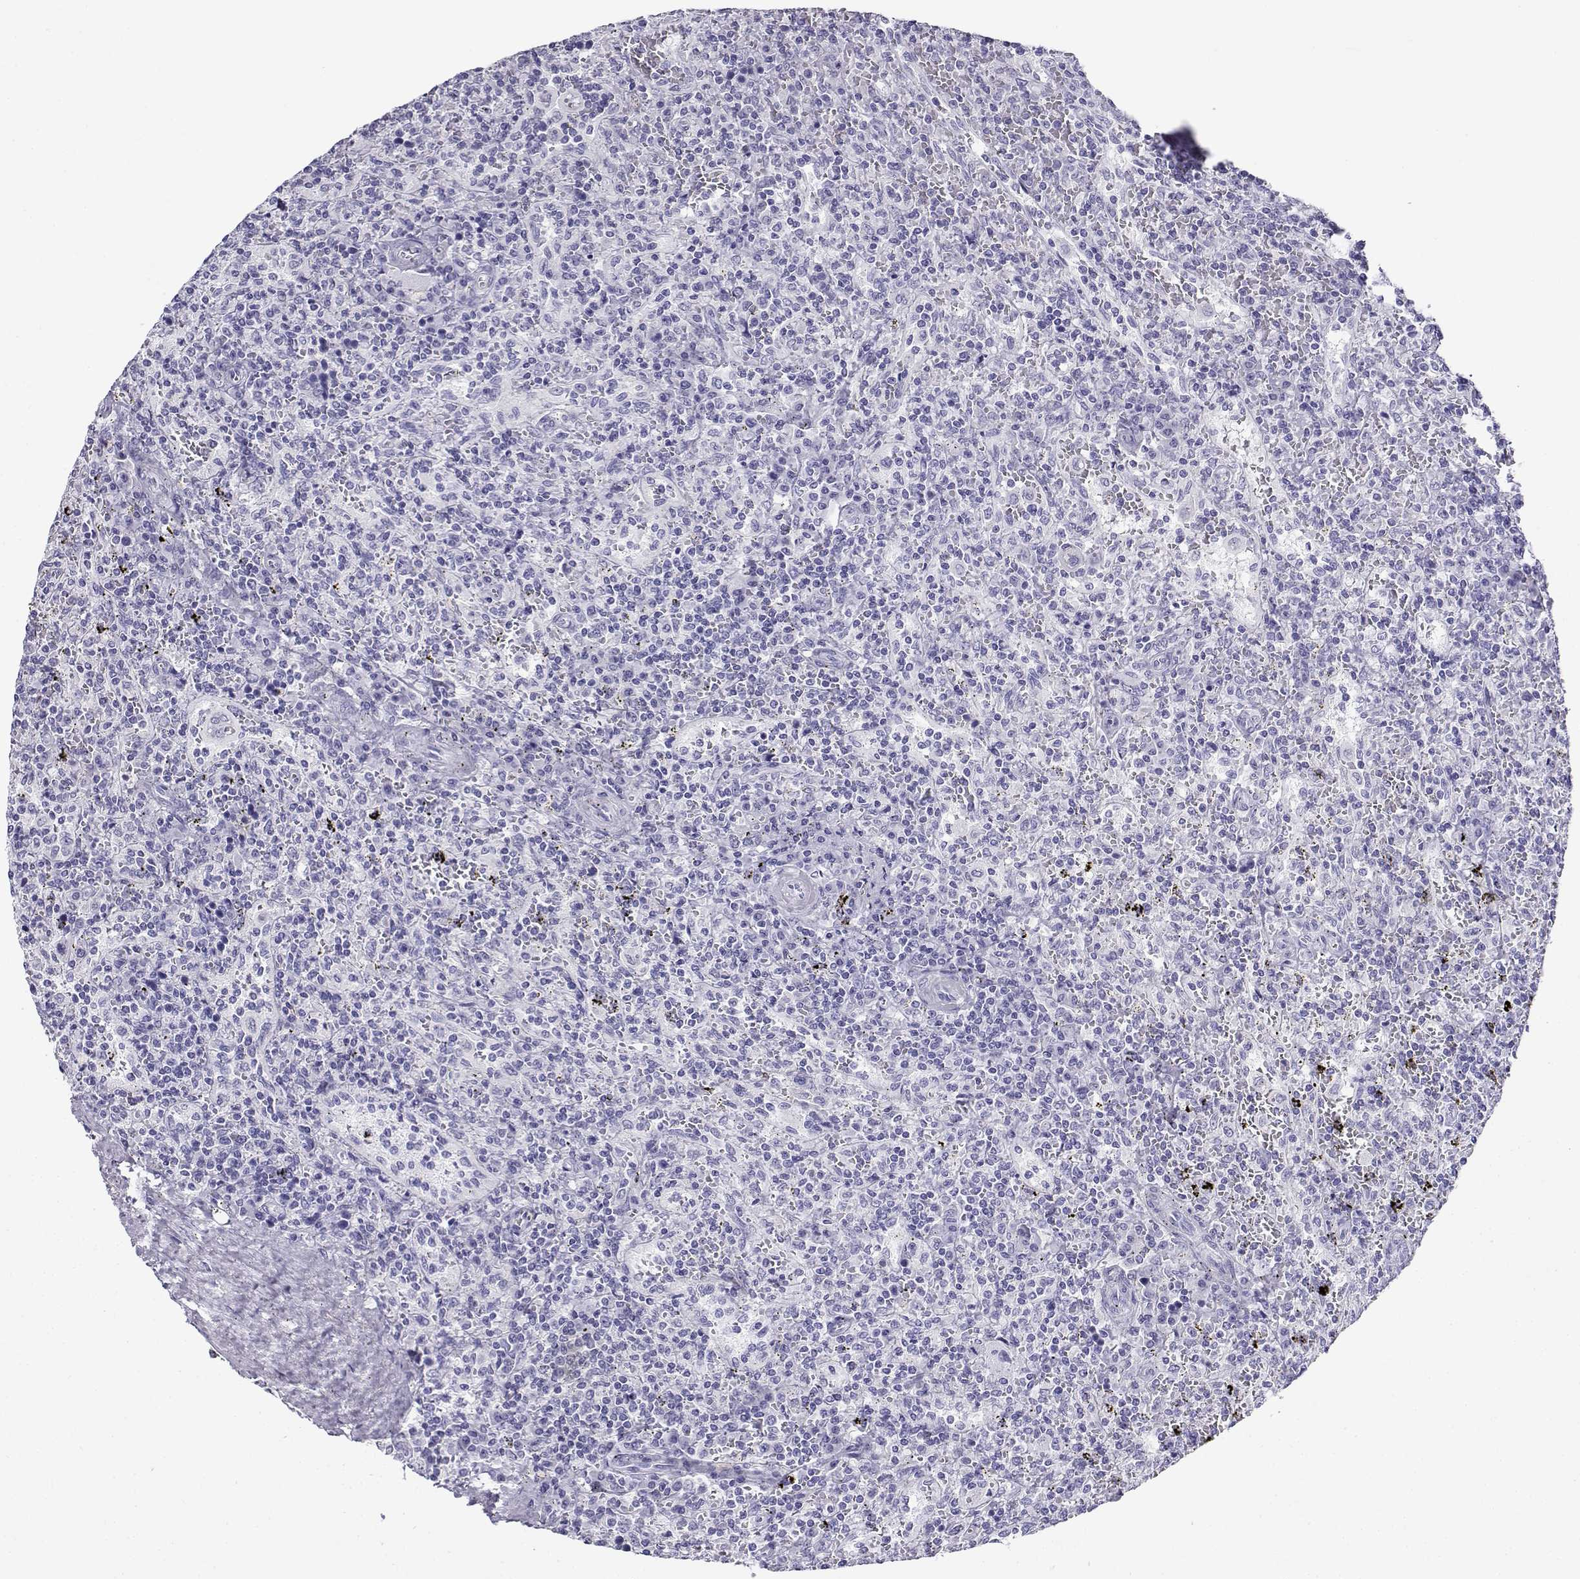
{"staining": {"intensity": "negative", "quantity": "none", "location": "none"}, "tissue": "lymphoma", "cell_type": "Tumor cells", "image_type": "cancer", "snomed": [{"axis": "morphology", "description": "Malignant lymphoma, non-Hodgkin's type, Low grade"}, {"axis": "topography", "description": "Spleen"}], "caption": "Human lymphoma stained for a protein using IHC shows no expression in tumor cells.", "gene": "CABS1", "patient": {"sex": "male", "age": 62}}